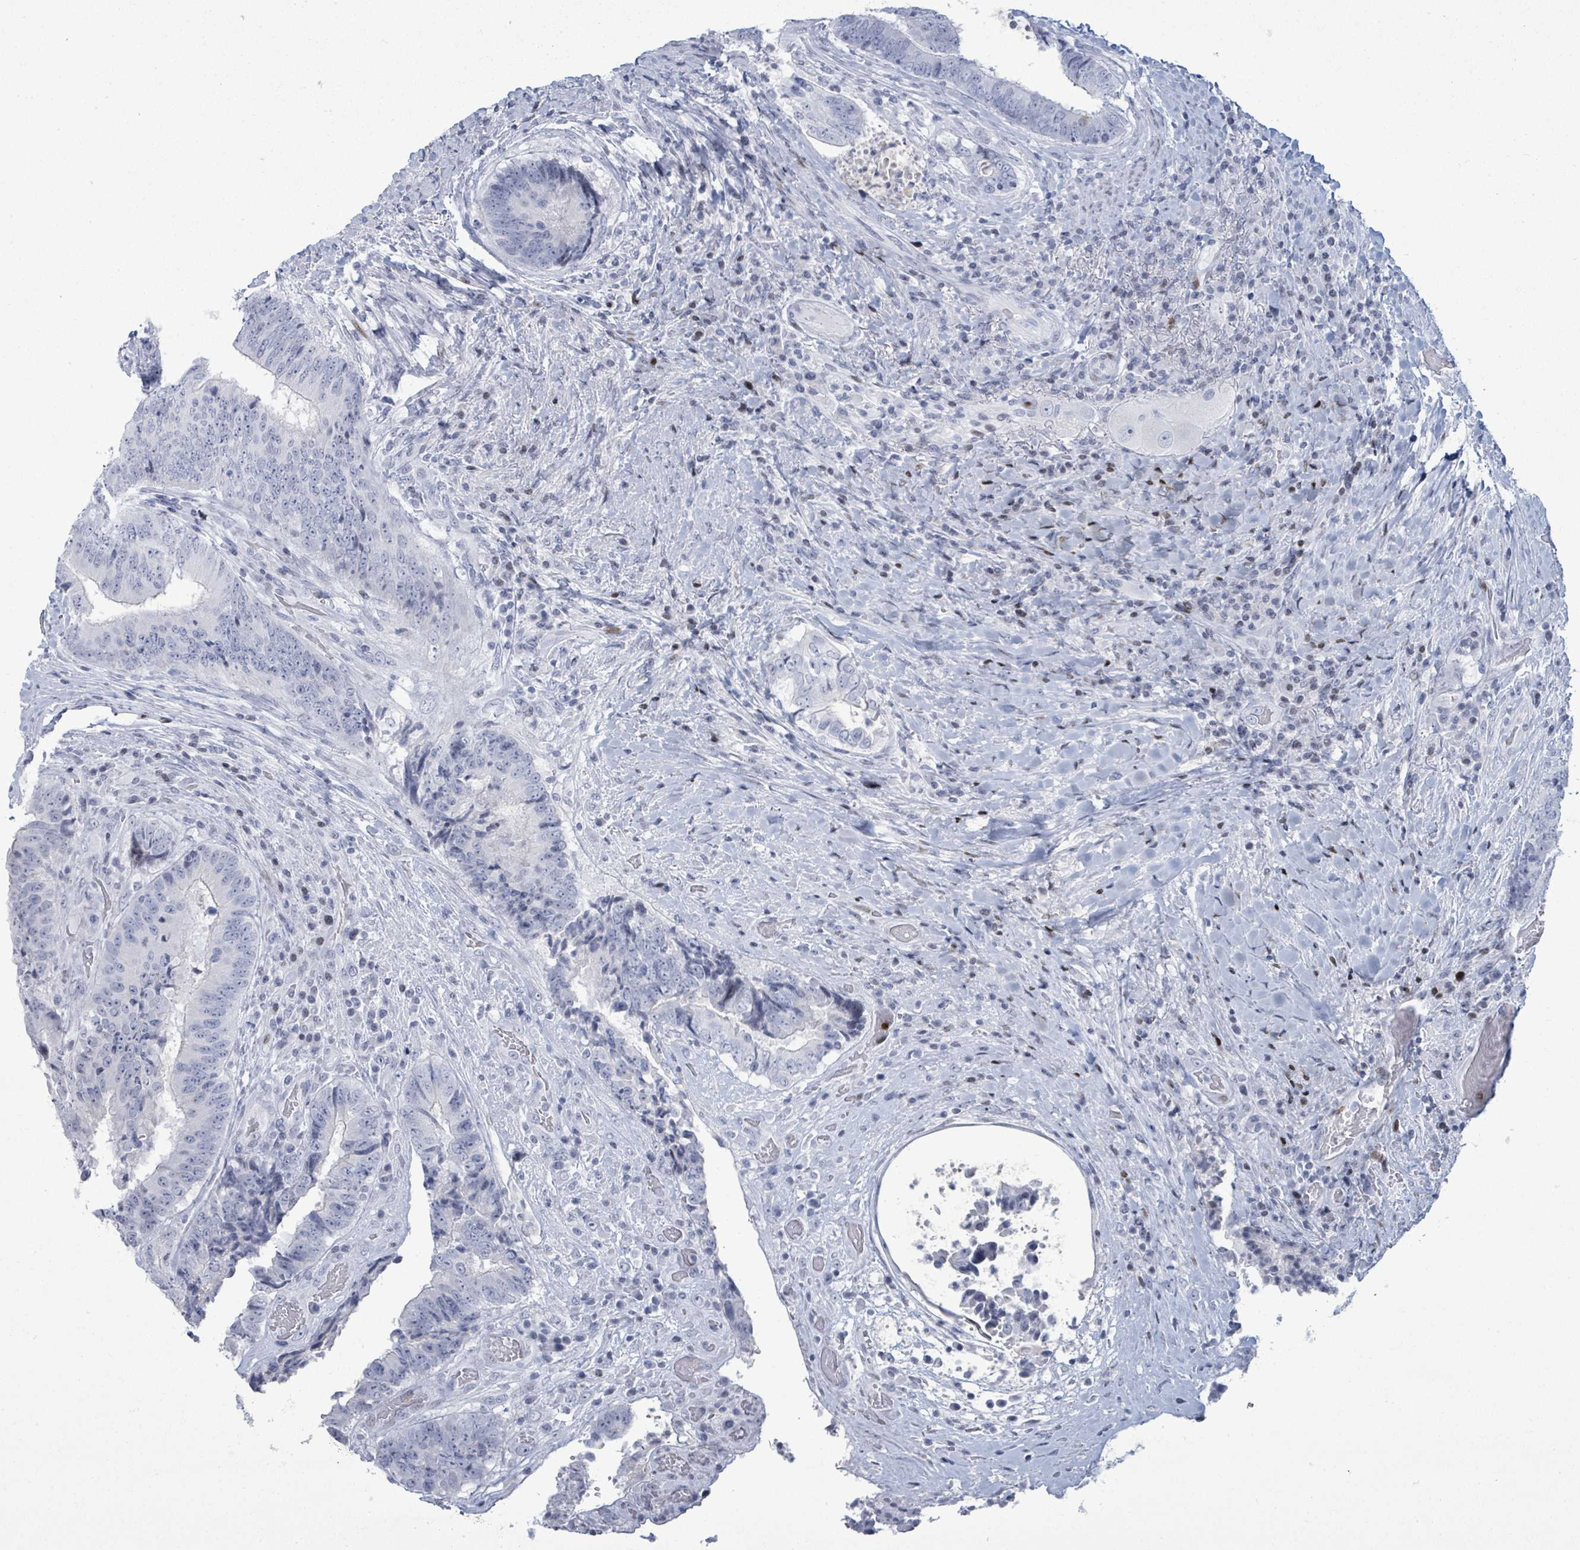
{"staining": {"intensity": "negative", "quantity": "none", "location": "none"}, "tissue": "colorectal cancer", "cell_type": "Tumor cells", "image_type": "cancer", "snomed": [{"axis": "morphology", "description": "Adenocarcinoma, NOS"}, {"axis": "topography", "description": "Rectum"}], "caption": "This image is of colorectal adenocarcinoma stained with IHC to label a protein in brown with the nuclei are counter-stained blue. There is no expression in tumor cells.", "gene": "MALL", "patient": {"sex": "male", "age": 72}}